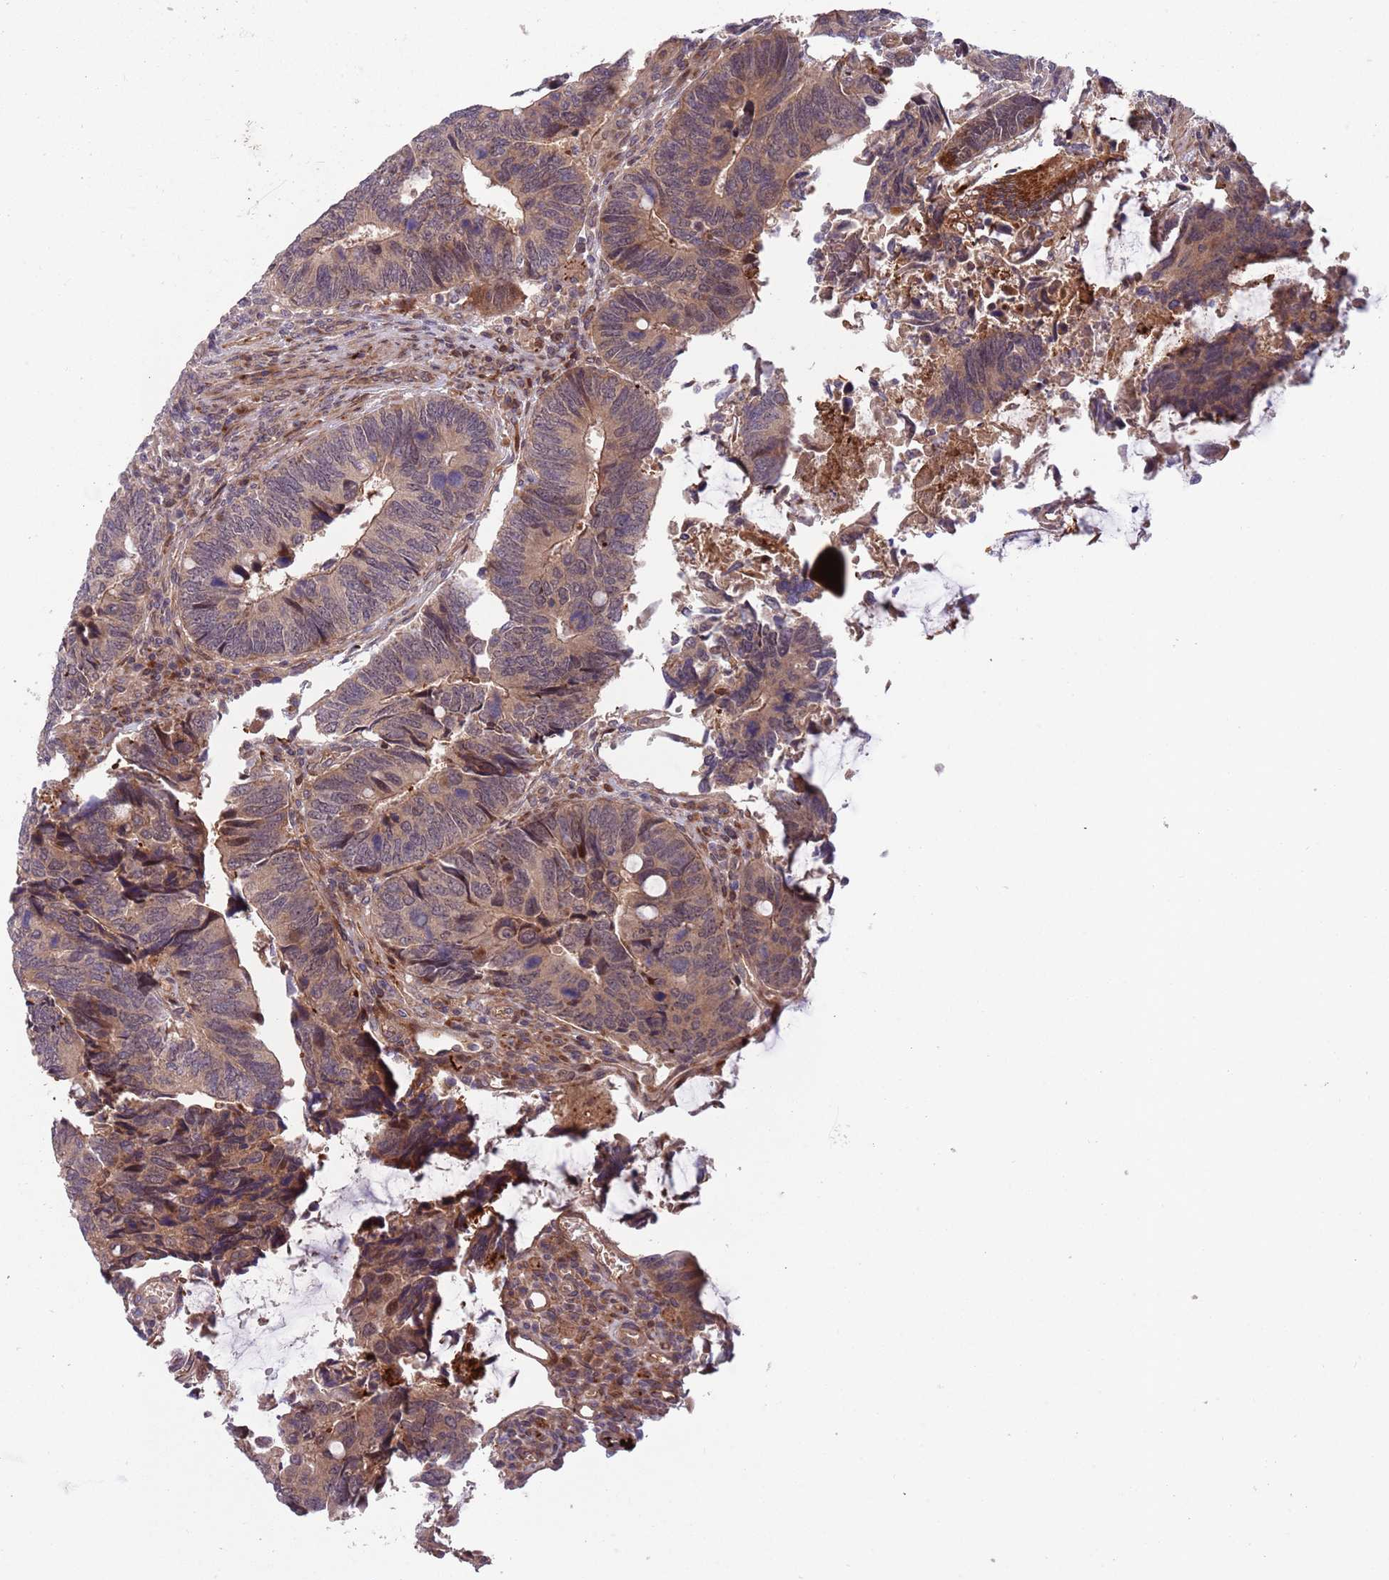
{"staining": {"intensity": "weak", "quantity": "25%-75%", "location": "cytoplasmic/membranous"}, "tissue": "colorectal cancer", "cell_type": "Tumor cells", "image_type": "cancer", "snomed": [{"axis": "morphology", "description": "Adenocarcinoma, NOS"}, {"axis": "topography", "description": "Colon"}], "caption": "Protein positivity by immunohistochemistry (IHC) displays weak cytoplasmic/membranous positivity in approximately 25%-75% of tumor cells in colorectal adenocarcinoma.", "gene": "NT5DC4", "patient": {"sex": "male", "age": 87}}